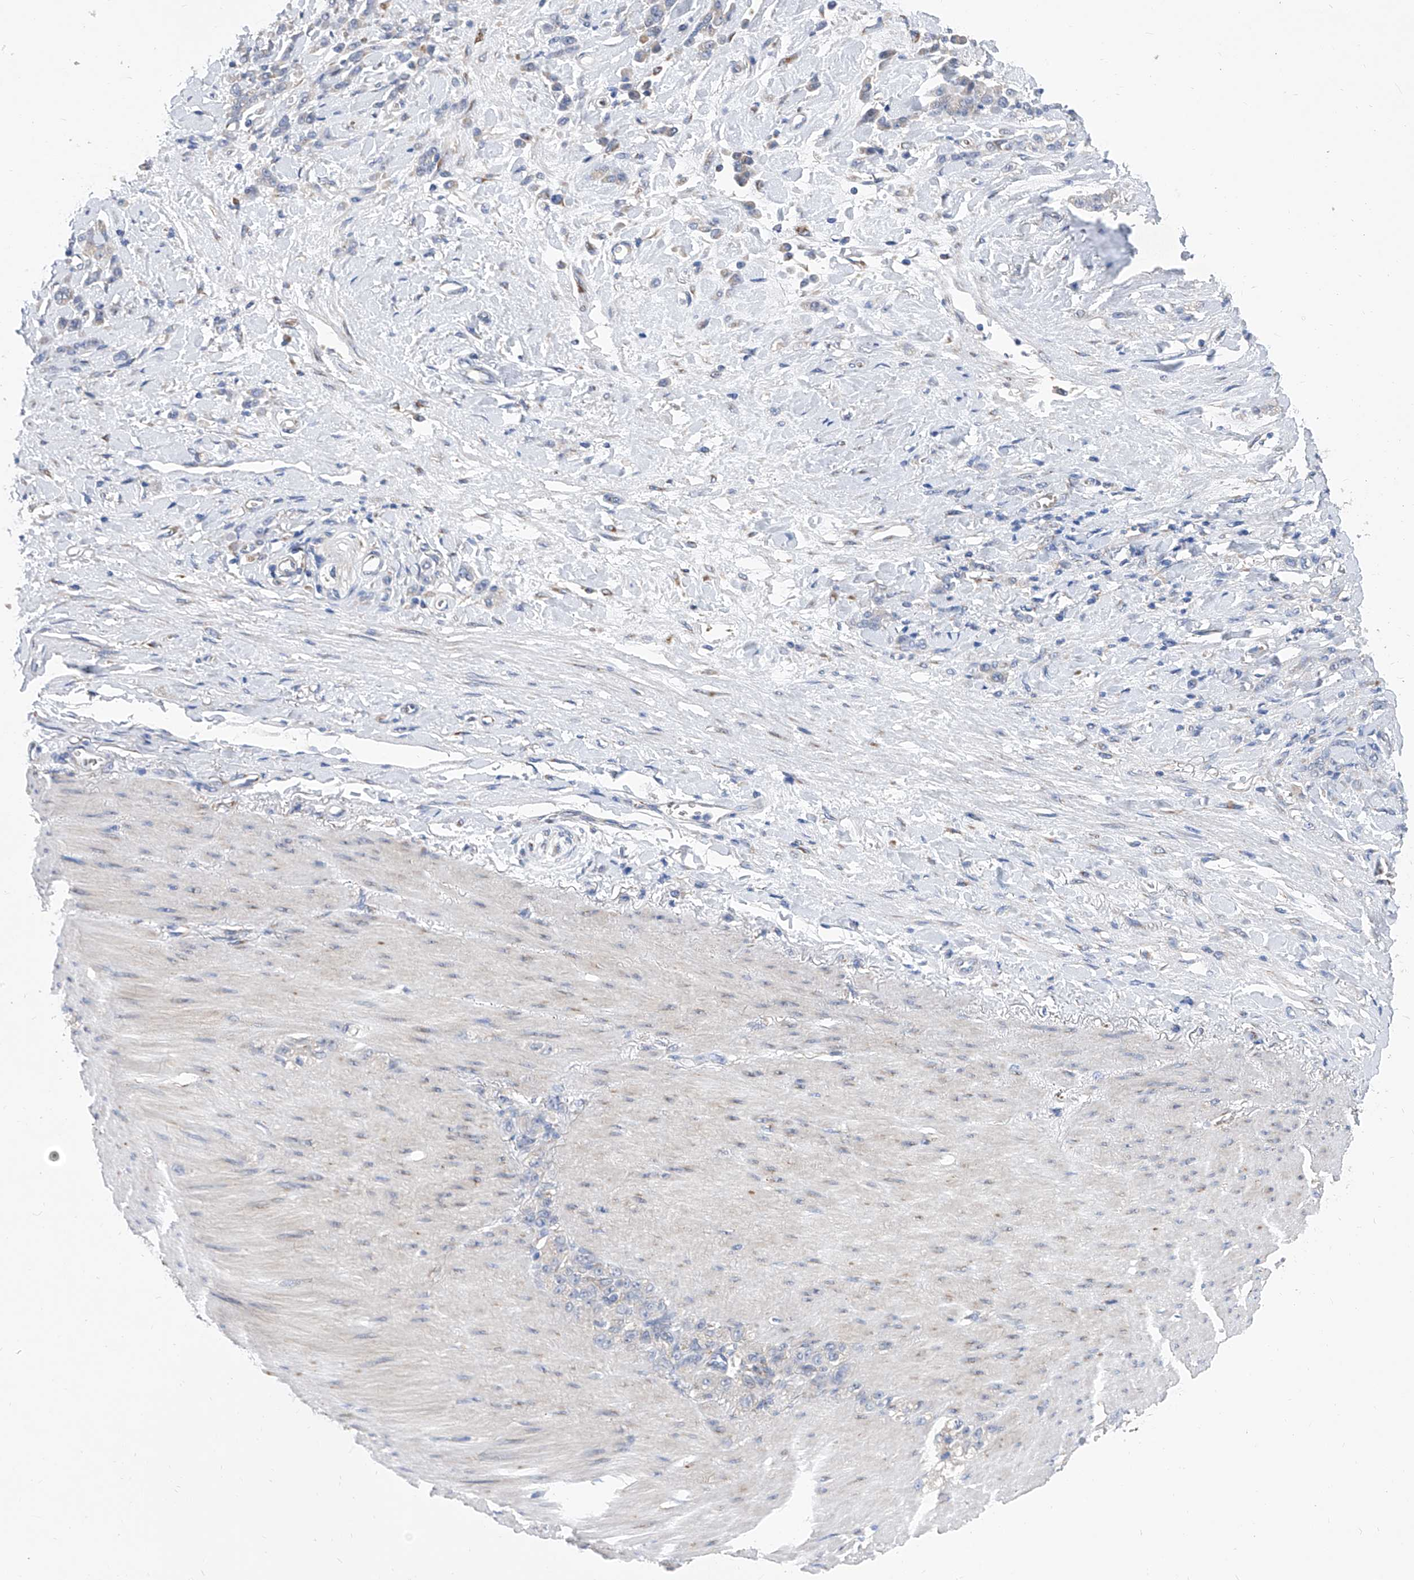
{"staining": {"intensity": "negative", "quantity": "none", "location": "none"}, "tissue": "stomach cancer", "cell_type": "Tumor cells", "image_type": "cancer", "snomed": [{"axis": "morphology", "description": "Normal tissue, NOS"}, {"axis": "morphology", "description": "Adenocarcinoma, NOS"}, {"axis": "topography", "description": "Stomach"}], "caption": "Stomach cancer was stained to show a protein in brown. There is no significant expression in tumor cells.", "gene": "TJAP1", "patient": {"sex": "male", "age": 82}}